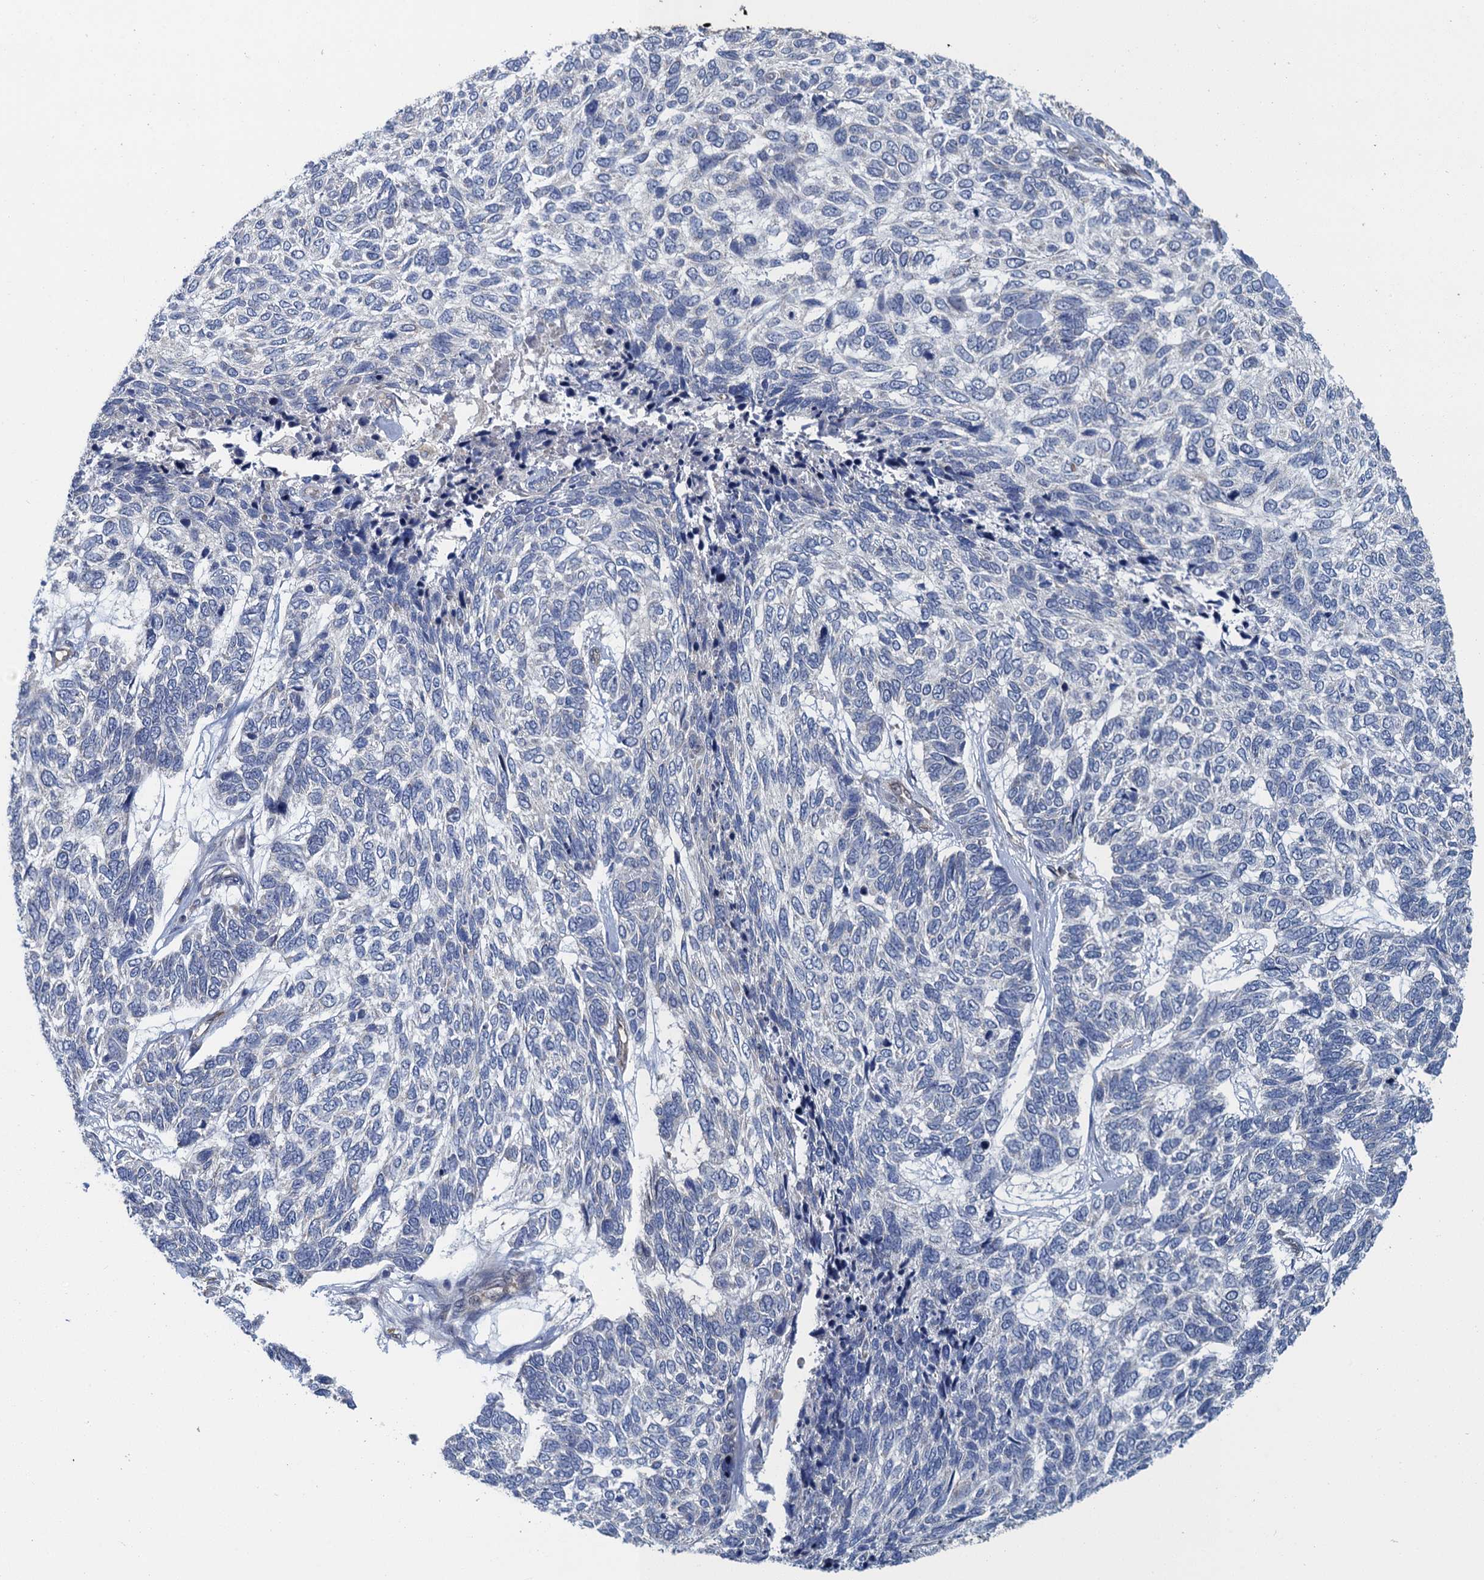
{"staining": {"intensity": "negative", "quantity": "none", "location": "none"}, "tissue": "skin cancer", "cell_type": "Tumor cells", "image_type": "cancer", "snomed": [{"axis": "morphology", "description": "Basal cell carcinoma"}, {"axis": "topography", "description": "Skin"}], "caption": "High magnification brightfield microscopy of skin cancer (basal cell carcinoma) stained with DAB (3,3'-diaminobenzidine) (brown) and counterstained with hematoxylin (blue): tumor cells show no significant expression. Brightfield microscopy of IHC stained with DAB (brown) and hematoxylin (blue), captured at high magnification.", "gene": "KBTBD8", "patient": {"sex": "female", "age": 65}}